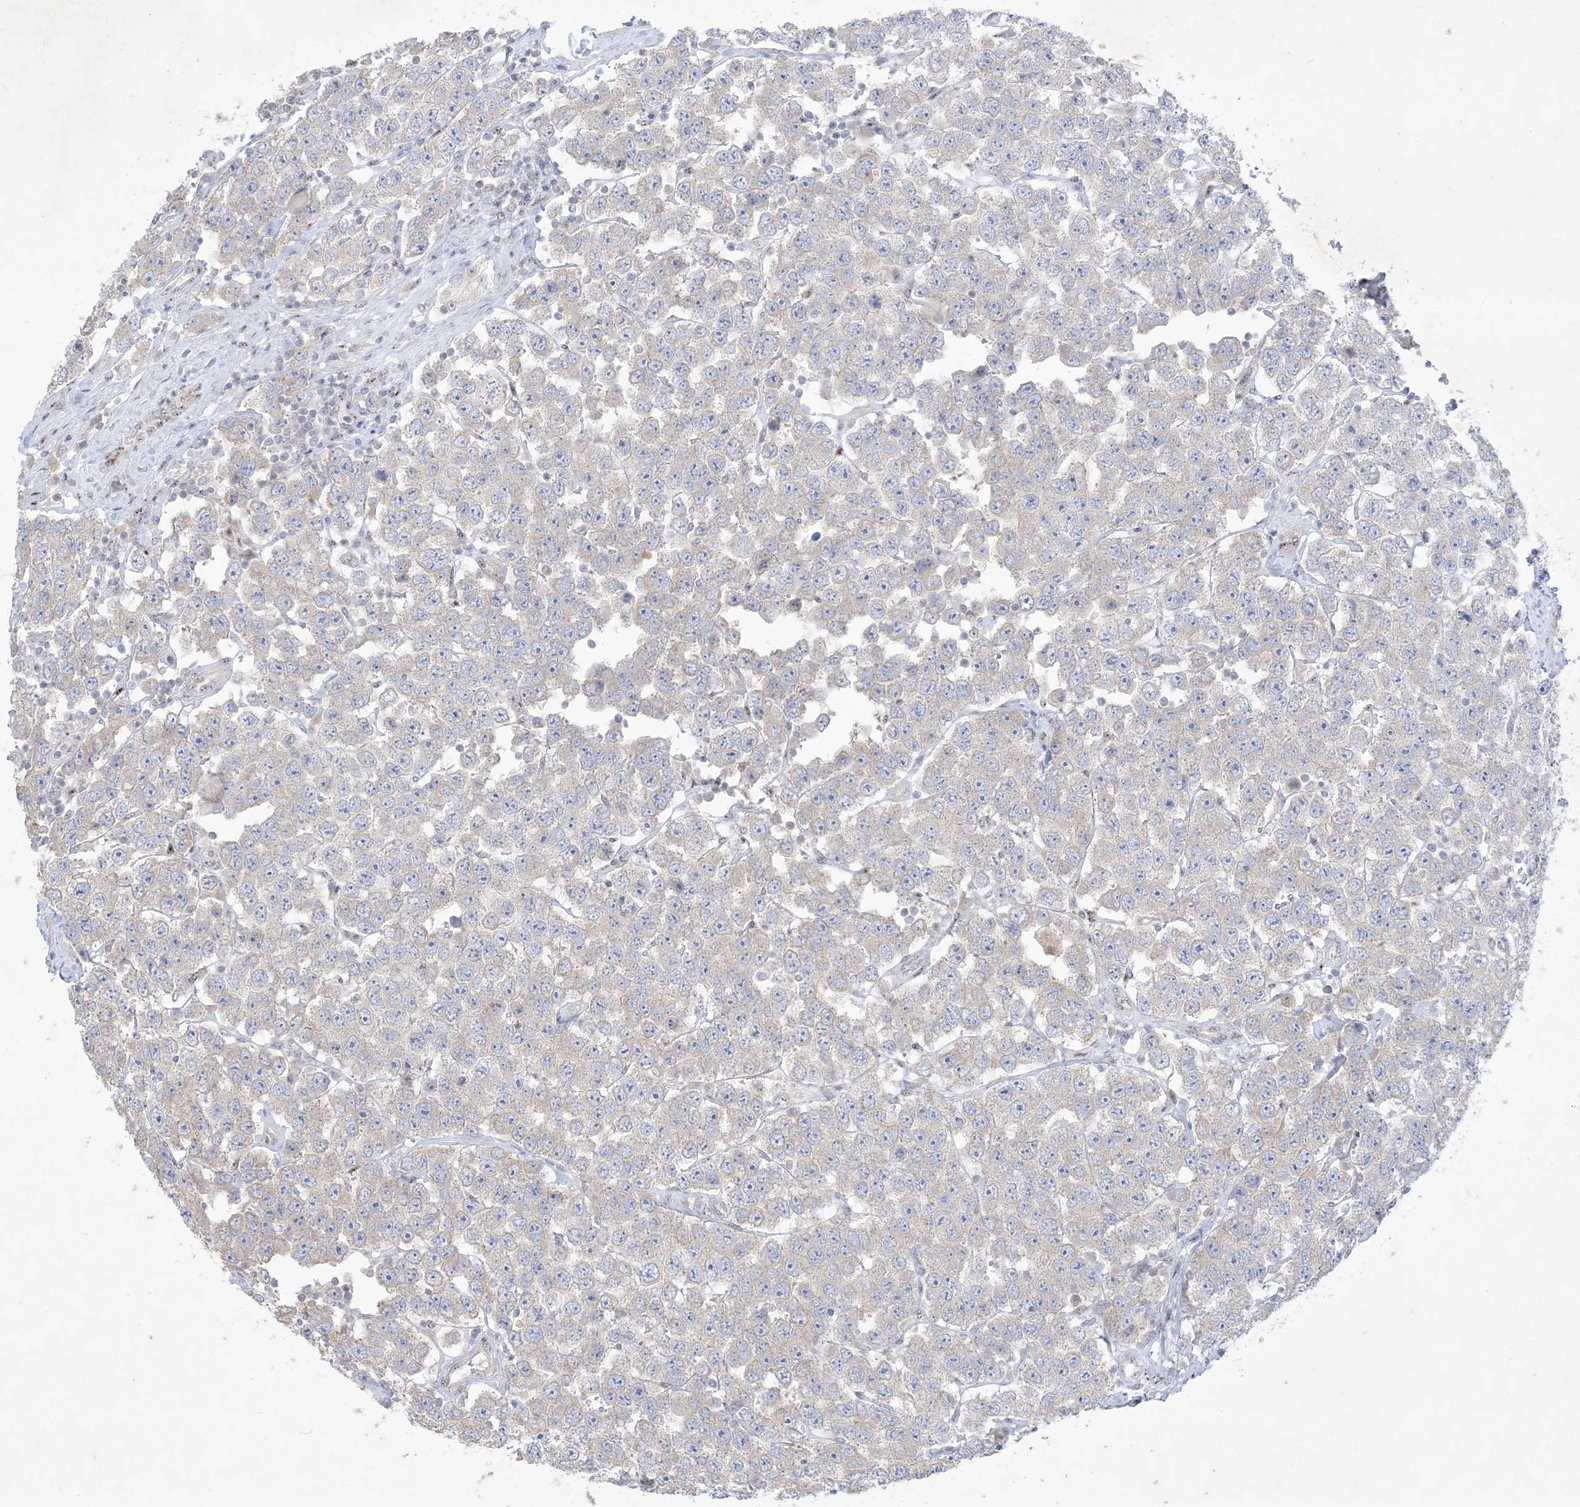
{"staining": {"intensity": "weak", "quantity": "25%-75%", "location": "cytoplasmic/membranous"}, "tissue": "testis cancer", "cell_type": "Tumor cells", "image_type": "cancer", "snomed": [{"axis": "morphology", "description": "Seminoma, NOS"}, {"axis": "topography", "description": "Testis"}], "caption": "A high-resolution micrograph shows IHC staining of seminoma (testis), which demonstrates weak cytoplasmic/membranous staining in approximately 25%-75% of tumor cells.", "gene": "BHLHE40", "patient": {"sex": "male", "age": 28}}